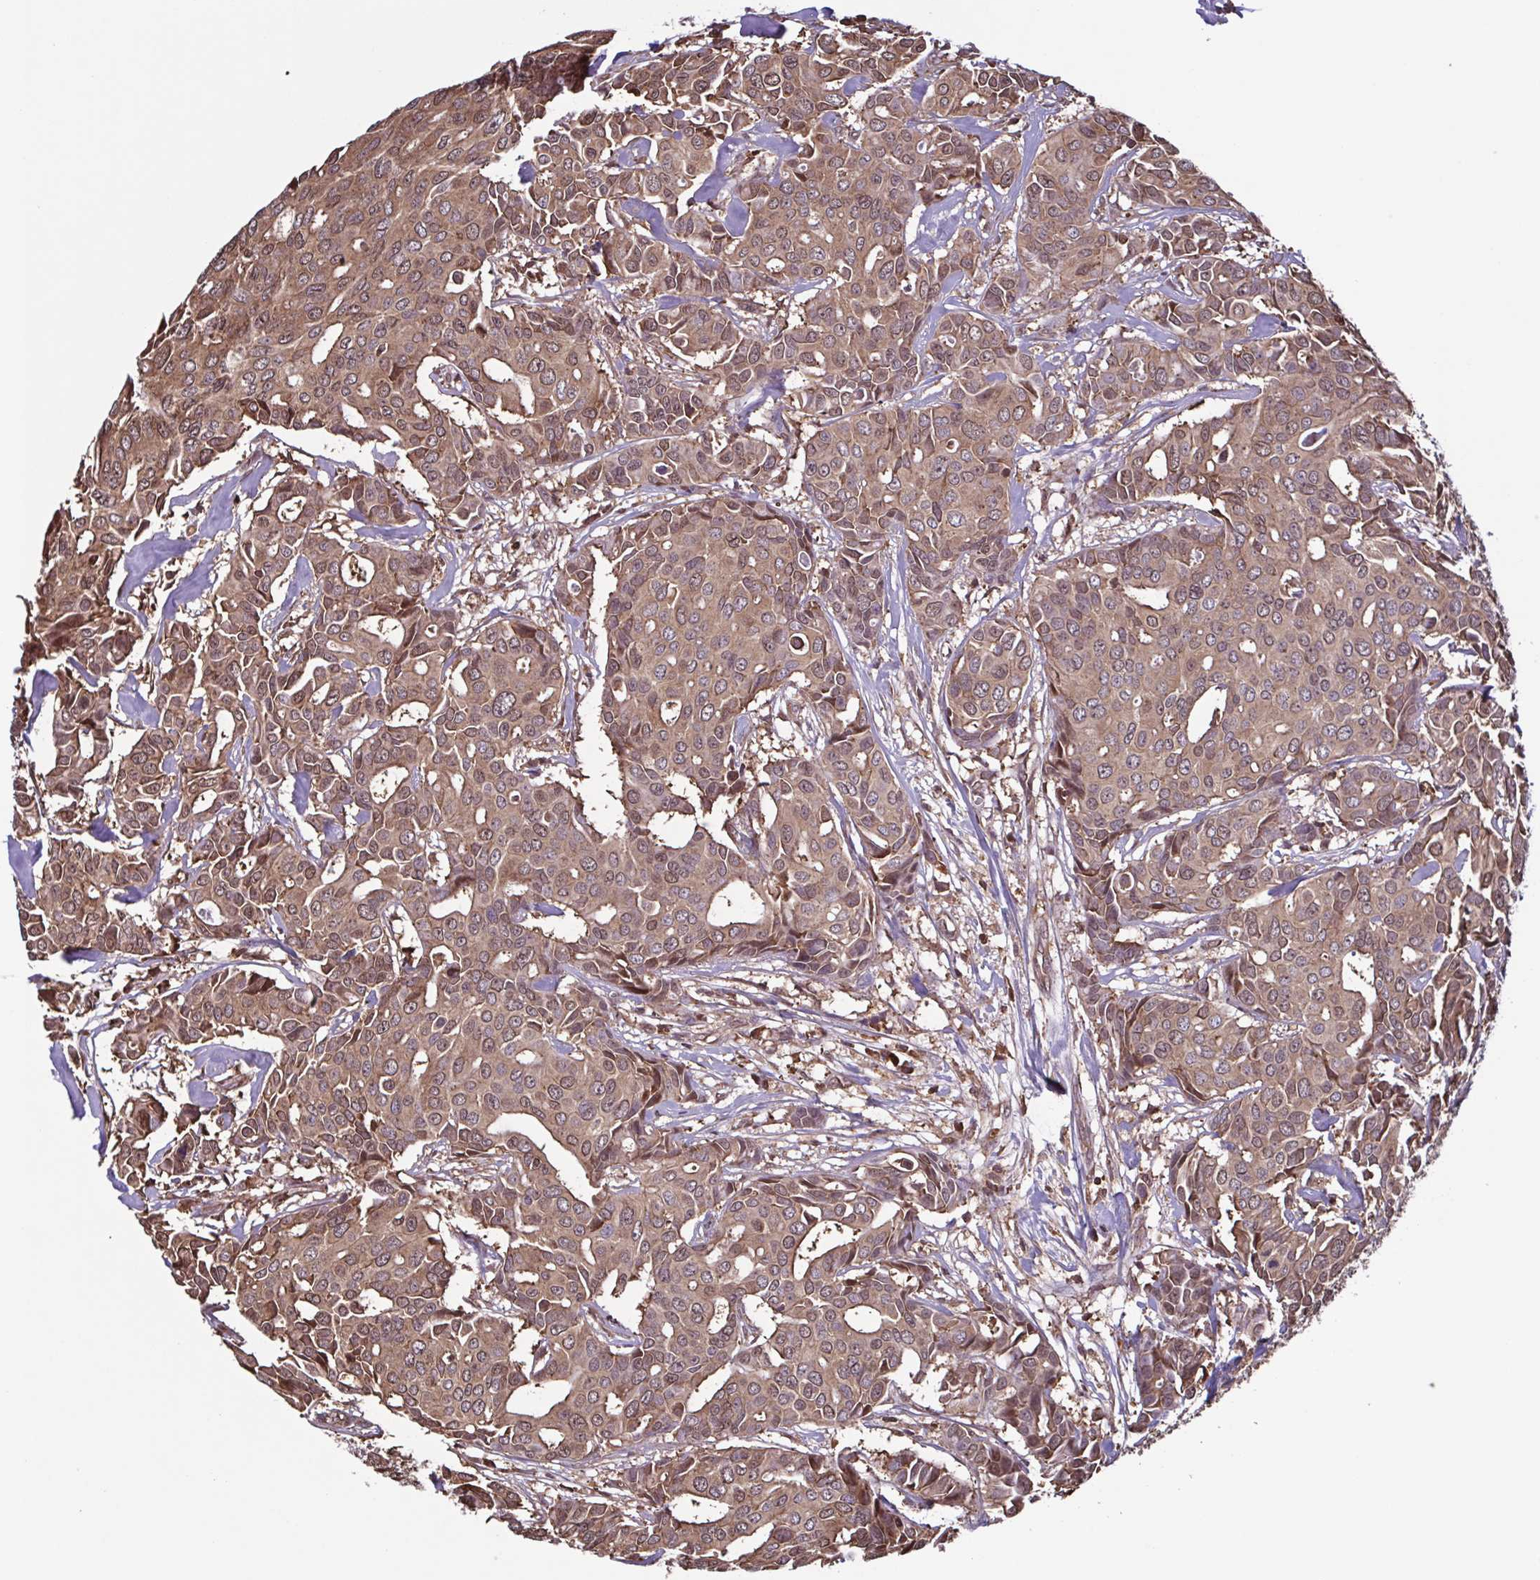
{"staining": {"intensity": "moderate", "quantity": ">75%", "location": "cytoplasmic/membranous,nuclear"}, "tissue": "breast cancer", "cell_type": "Tumor cells", "image_type": "cancer", "snomed": [{"axis": "morphology", "description": "Duct carcinoma"}, {"axis": "topography", "description": "Breast"}], "caption": "A histopathology image of breast cancer stained for a protein demonstrates moderate cytoplasmic/membranous and nuclear brown staining in tumor cells. The protein of interest is shown in brown color, while the nuclei are stained blue.", "gene": "SEC63", "patient": {"sex": "female", "age": 54}}